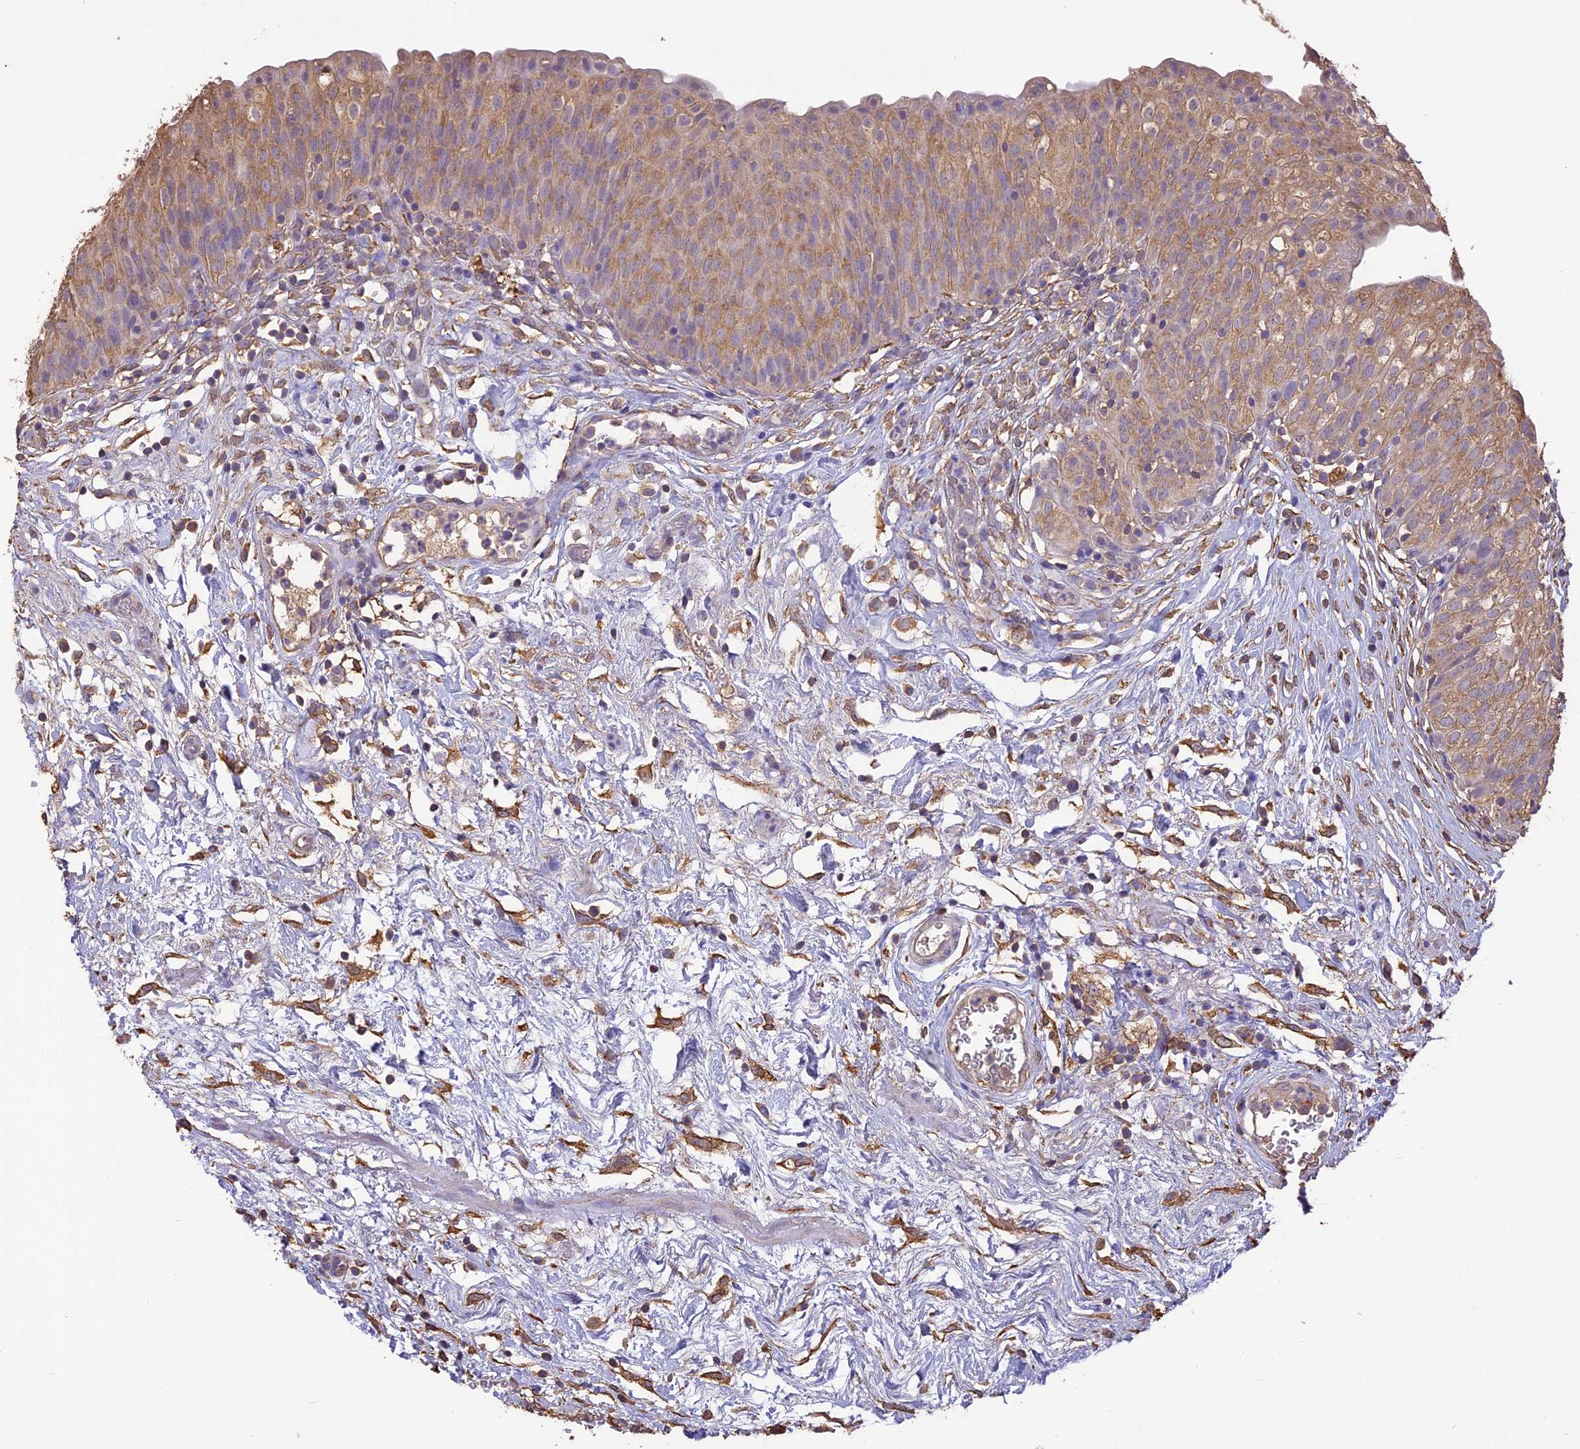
{"staining": {"intensity": "moderate", "quantity": ">75%", "location": "cytoplasmic/membranous"}, "tissue": "urinary bladder", "cell_type": "Urothelial cells", "image_type": "normal", "snomed": [{"axis": "morphology", "description": "Normal tissue, NOS"}, {"axis": "topography", "description": "Urinary bladder"}], "caption": "About >75% of urothelial cells in benign human urinary bladder exhibit moderate cytoplasmic/membranous protein expression as visualized by brown immunohistochemical staining.", "gene": "ARHGAP19", "patient": {"sex": "male", "age": 55}}